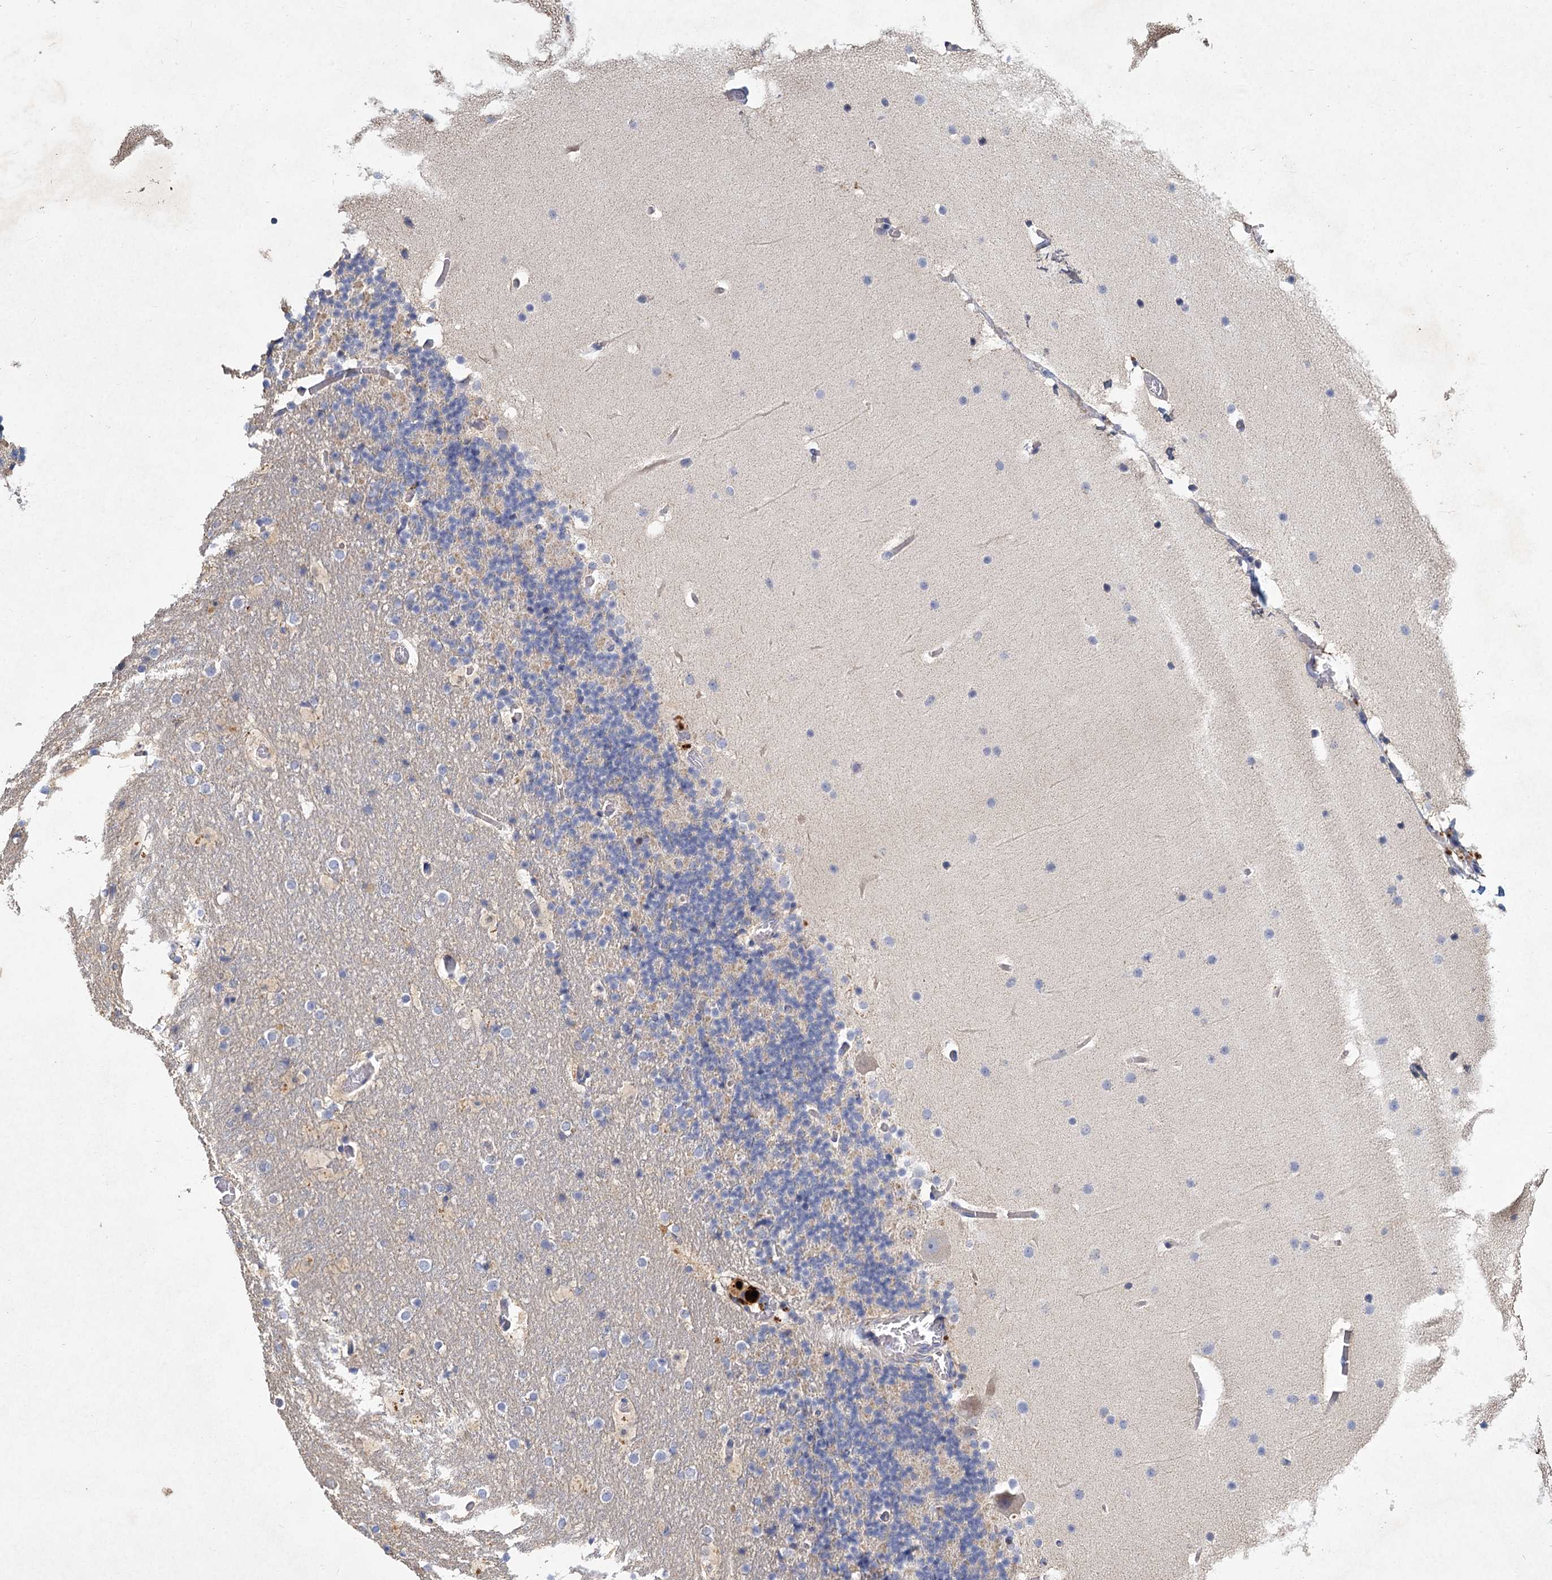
{"staining": {"intensity": "negative", "quantity": "none", "location": "none"}, "tissue": "cerebellum", "cell_type": "Cells in granular layer", "image_type": "normal", "snomed": [{"axis": "morphology", "description": "Normal tissue, NOS"}, {"axis": "topography", "description": "Cerebellum"}], "caption": "A high-resolution image shows immunohistochemistry (IHC) staining of unremarkable cerebellum, which displays no significant staining in cells in granular layer.", "gene": "HES2", "patient": {"sex": "male", "age": 57}}